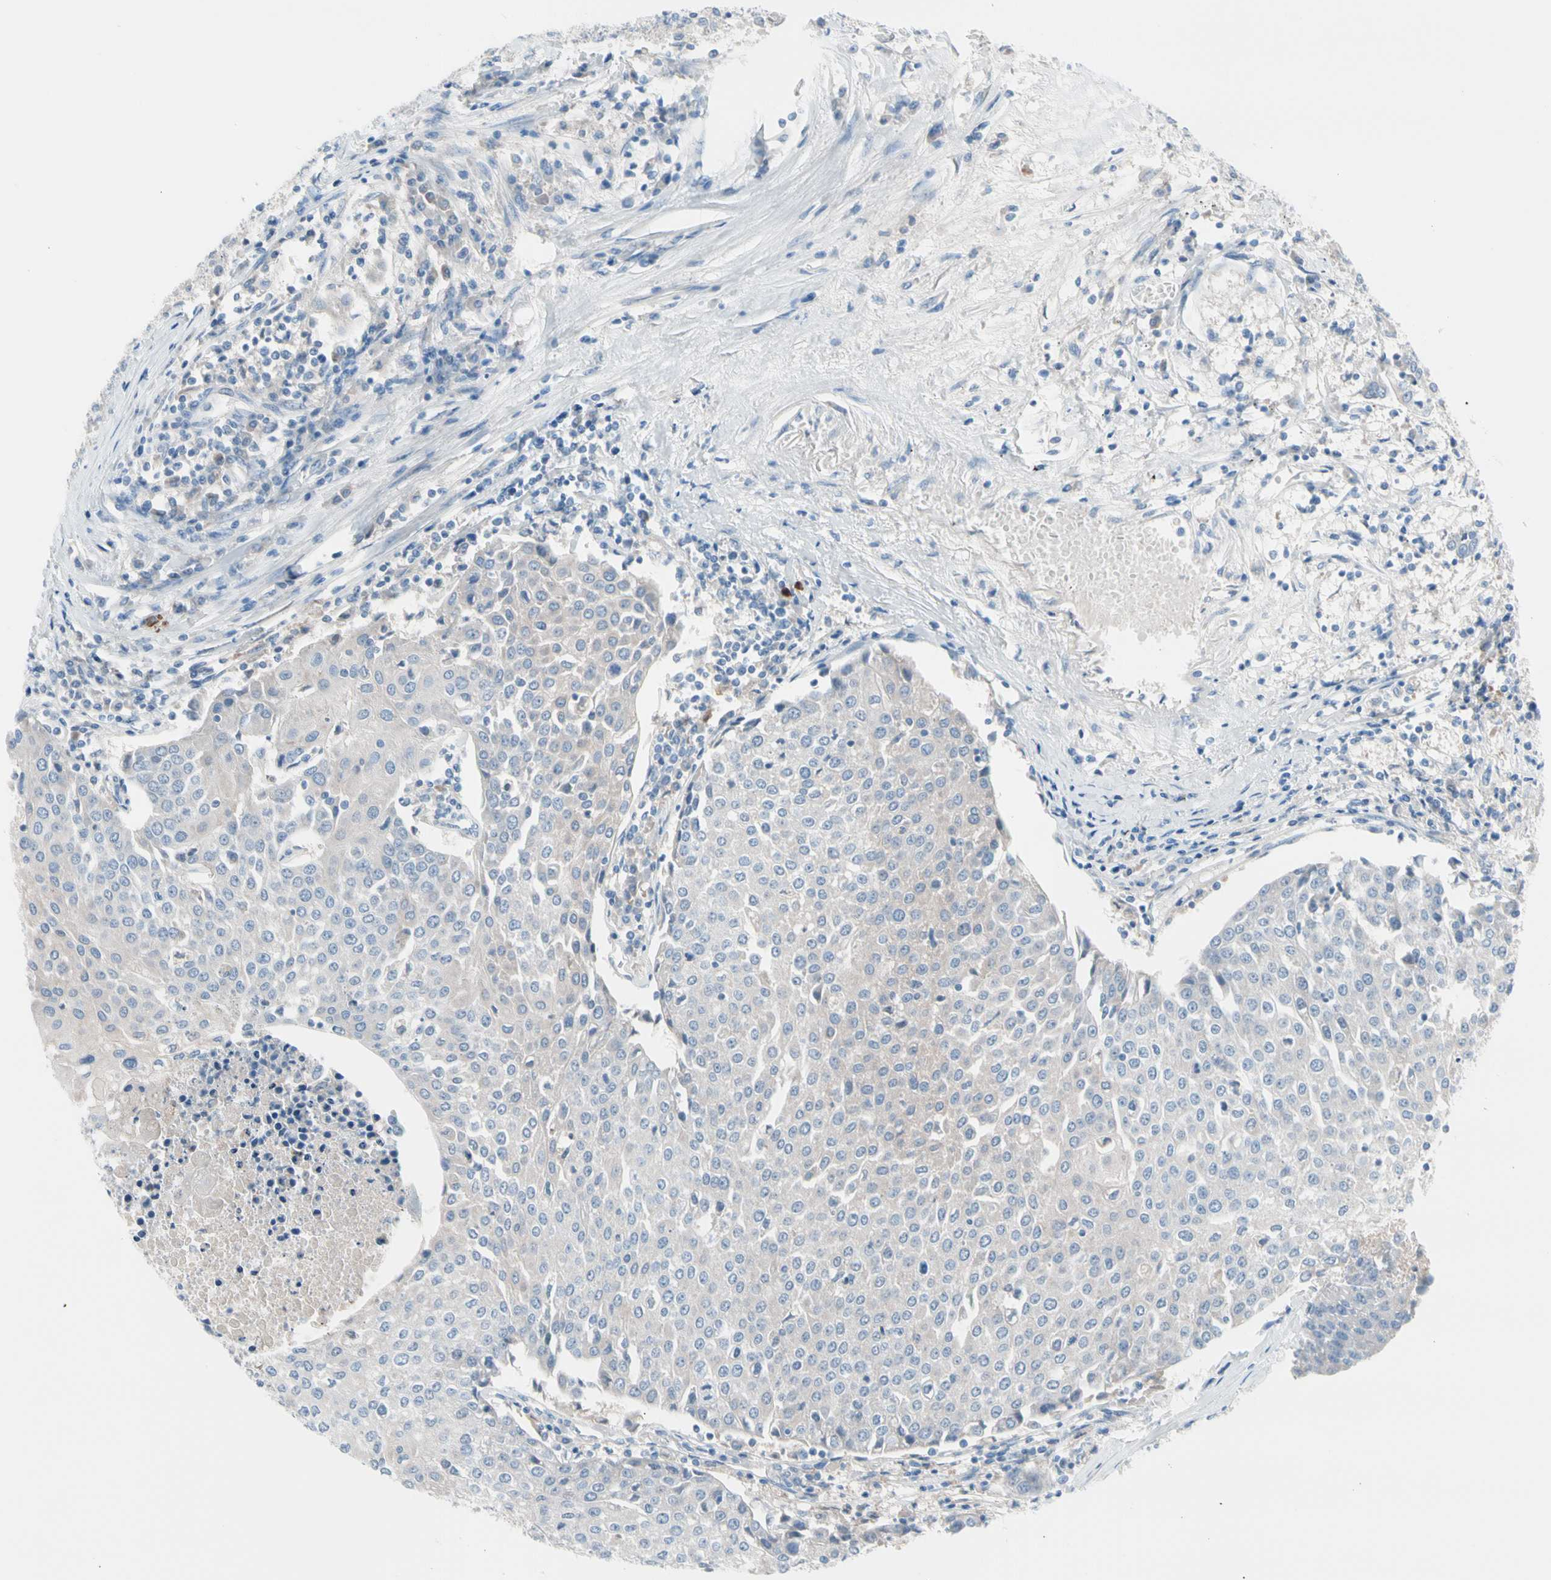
{"staining": {"intensity": "weak", "quantity": "25%-75%", "location": "cytoplasmic/membranous"}, "tissue": "urothelial cancer", "cell_type": "Tumor cells", "image_type": "cancer", "snomed": [{"axis": "morphology", "description": "Urothelial carcinoma, High grade"}, {"axis": "topography", "description": "Urinary bladder"}], "caption": "Tumor cells show low levels of weak cytoplasmic/membranous positivity in approximately 25%-75% of cells in urothelial carcinoma (high-grade).", "gene": "CASQ1", "patient": {"sex": "female", "age": 85}}